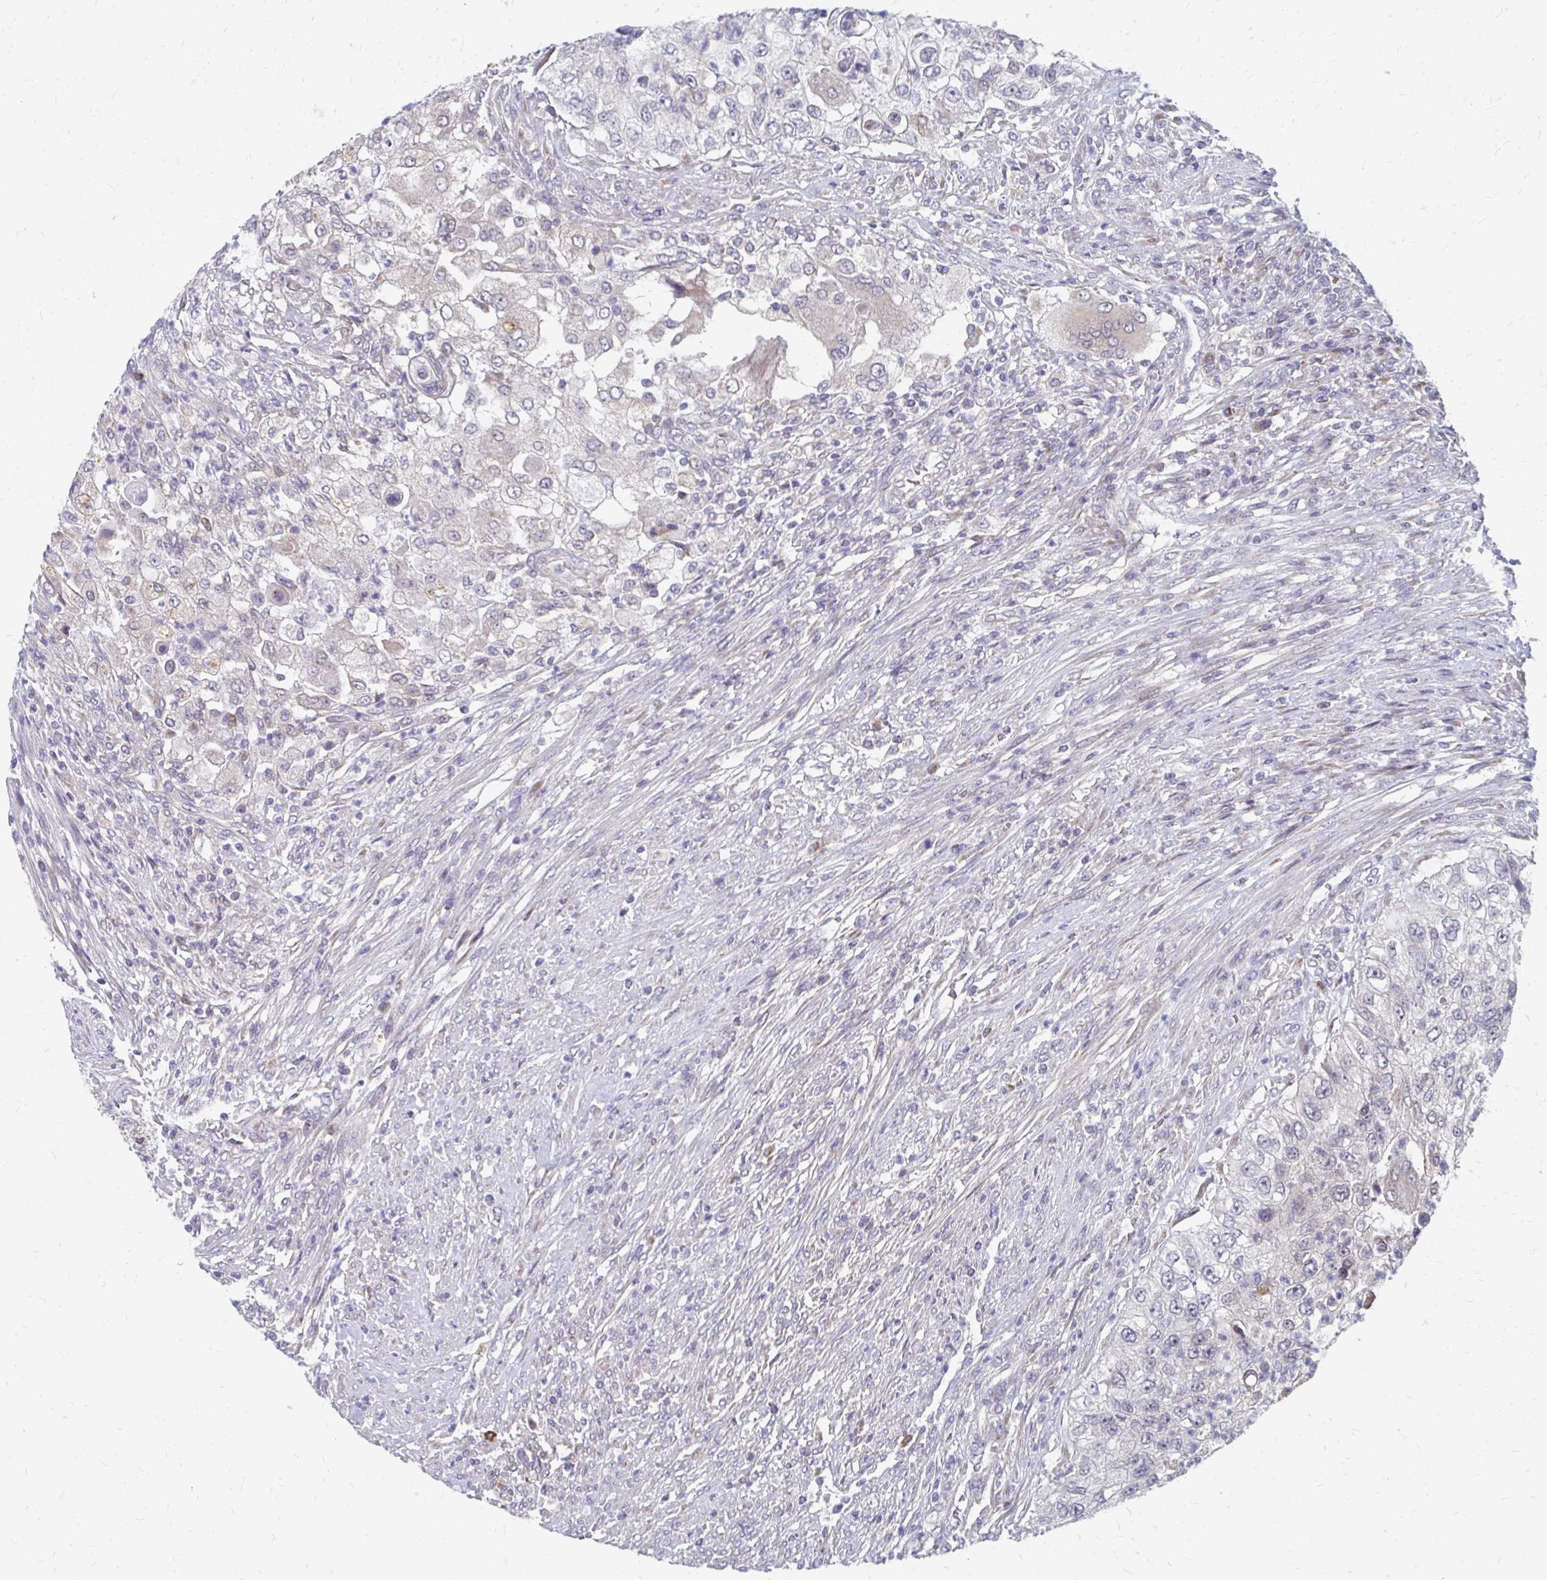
{"staining": {"intensity": "negative", "quantity": "none", "location": "none"}, "tissue": "urothelial cancer", "cell_type": "Tumor cells", "image_type": "cancer", "snomed": [{"axis": "morphology", "description": "Urothelial carcinoma, High grade"}, {"axis": "topography", "description": "Urinary bladder"}], "caption": "Micrograph shows no significant protein positivity in tumor cells of urothelial cancer. (IHC, brightfield microscopy, high magnification).", "gene": "PABIR3", "patient": {"sex": "female", "age": 60}}